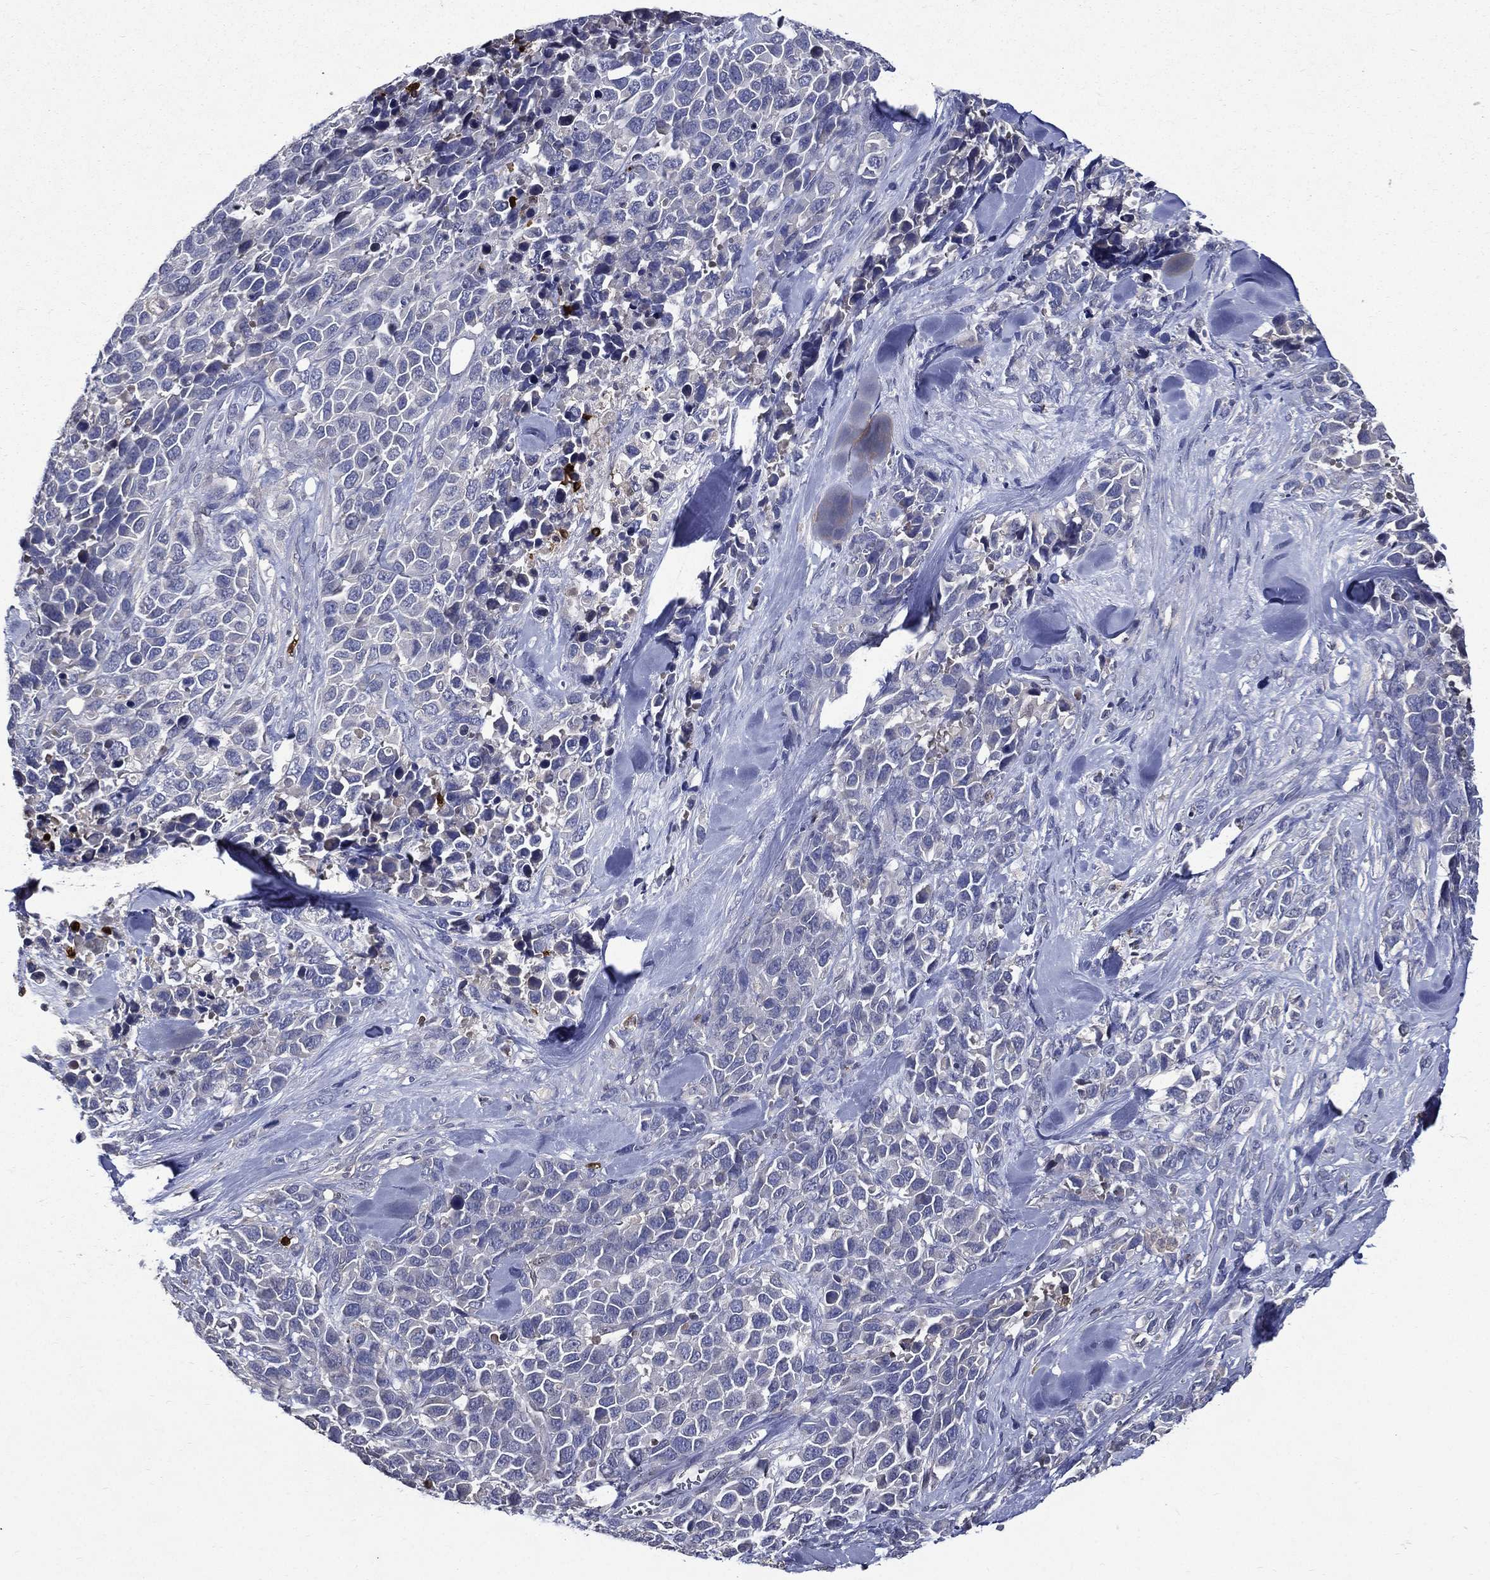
{"staining": {"intensity": "negative", "quantity": "none", "location": "none"}, "tissue": "melanoma", "cell_type": "Tumor cells", "image_type": "cancer", "snomed": [{"axis": "morphology", "description": "Malignant melanoma, Metastatic site"}, {"axis": "topography", "description": "Skin"}], "caption": "High magnification brightfield microscopy of malignant melanoma (metastatic site) stained with DAB (3,3'-diaminobenzidine) (brown) and counterstained with hematoxylin (blue): tumor cells show no significant expression. (Immunohistochemistry, brightfield microscopy, high magnification).", "gene": "GPR171", "patient": {"sex": "male", "age": 84}}